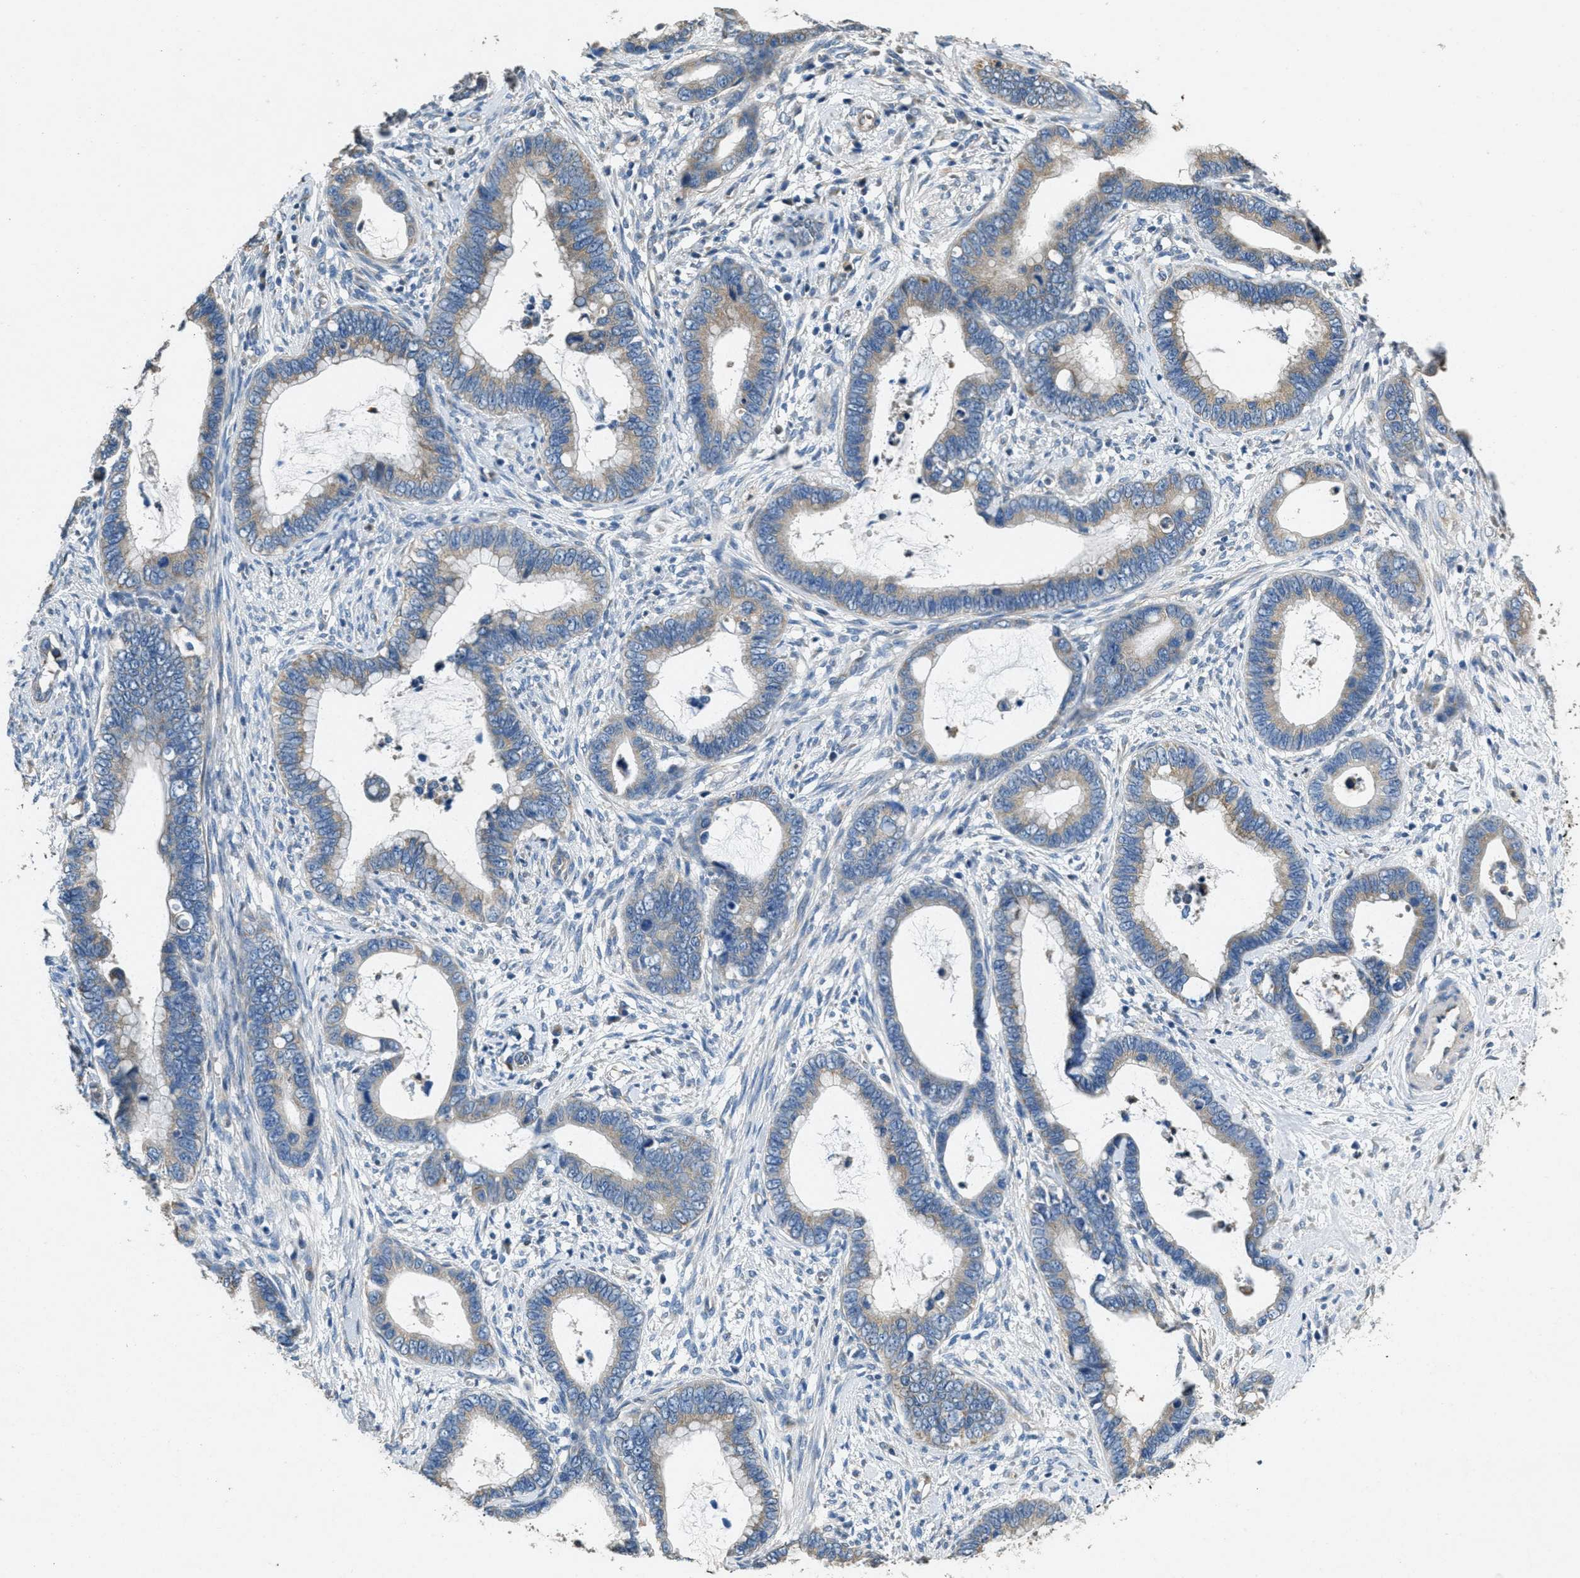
{"staining": {"intensity": "weak", "quantity": "<25%", "location": "cytoplasmic/membranous"}, "tissue": "cervical cancer", "cell_type": "Tumor cells", "image_type": "cancer", "snomed": [{"axis": "morphology", "description": "Adenocarcinoma, NOS"}, {"axis": "topography", "description": "Cervix"}], "caption": "An IHC photomicrograph of cervical cancer is shown. There is no staining in tumor cells of cervical cancer.", "gene": "TOMM70", "patient": {"sex": "female", "age": 44}}